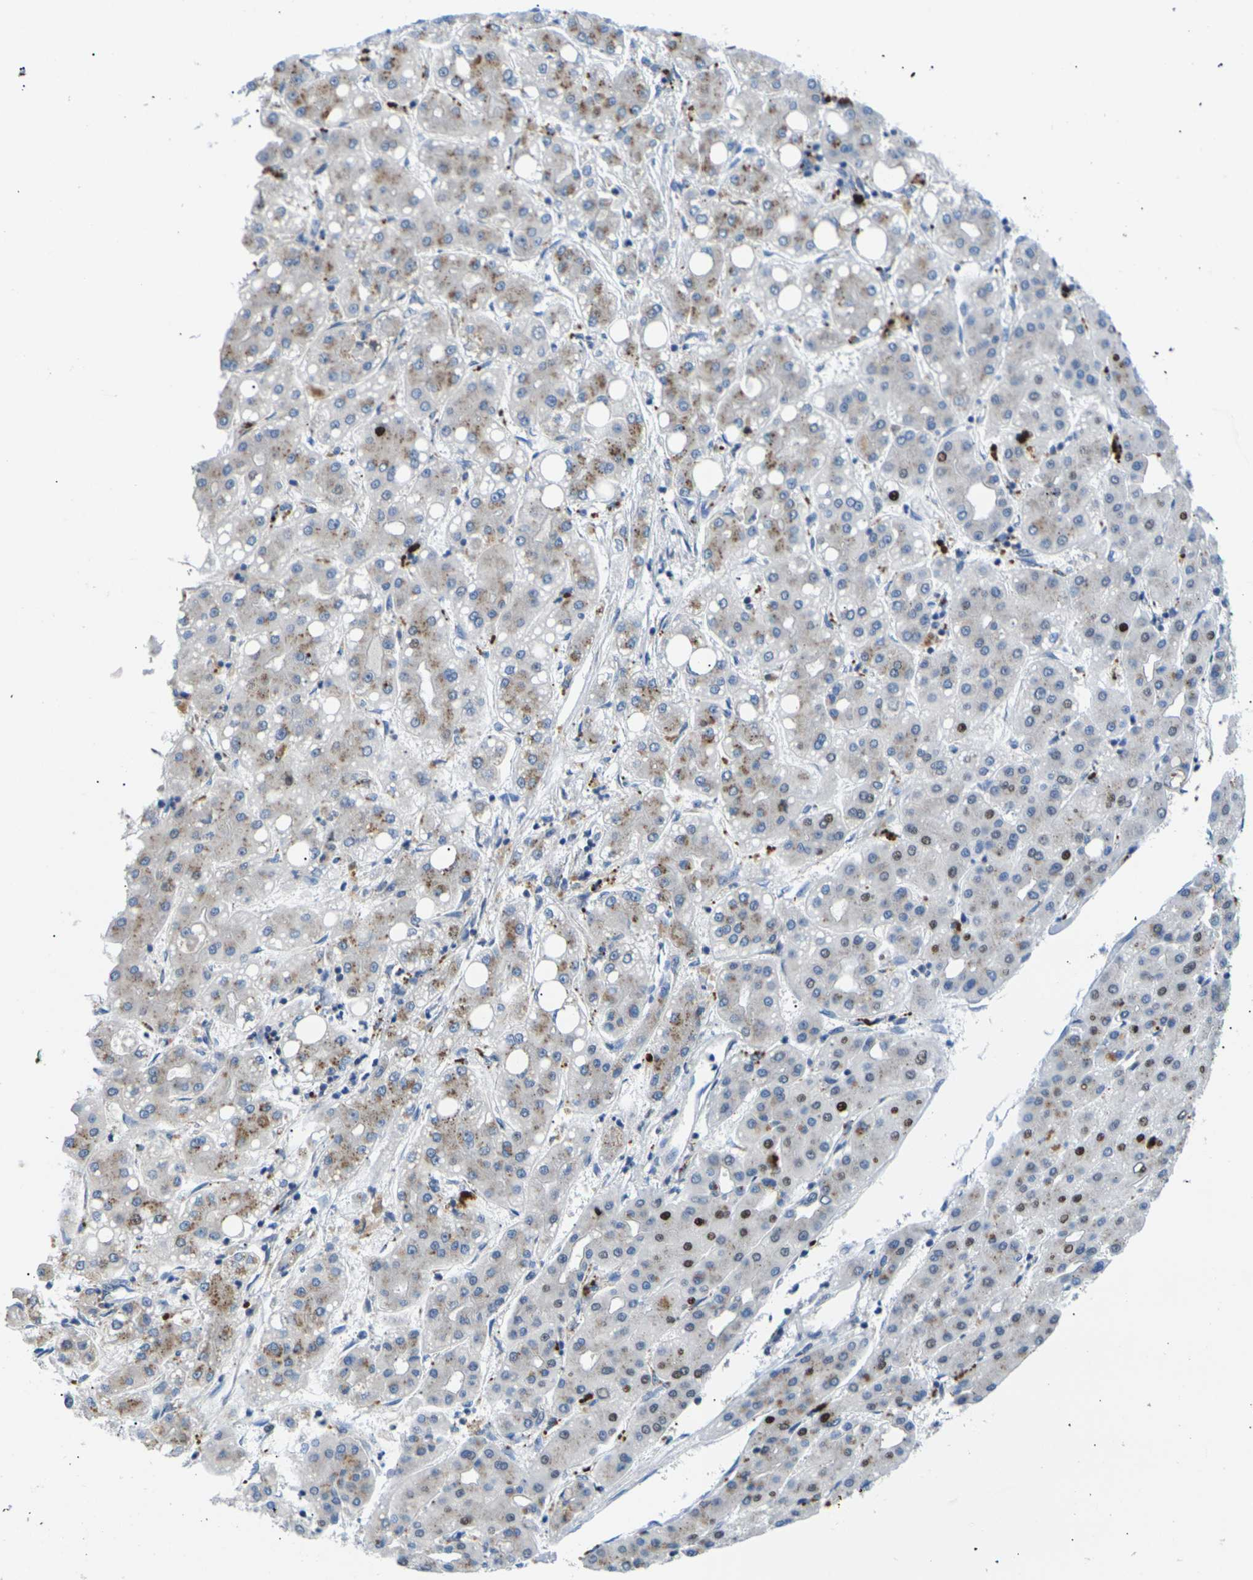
{"staining": {"intensity": "moderate", "quantity": "25%-75%", "location": "cytoplasmic/membranous,nuclear"}, "tissue": "liver cancer", "cell_type": "Tumor cells", "image_type": "cancer", "snomed": [{"axis": "morphology", "description": "Carcinoma, Hepatocellular, NOS"}, {"axis": "topography", "description": "Liver"}], "caption": "Approximately 25%-75% of tumor cells in hepatocellular carcinoma (liver) show moderate cytoplasmic/membranous and nuclear protein staining as visualized by brown immunohistochemical staining.", "gene": "RPS6KA3", "patient": {"sex": "male", "age": 65}}